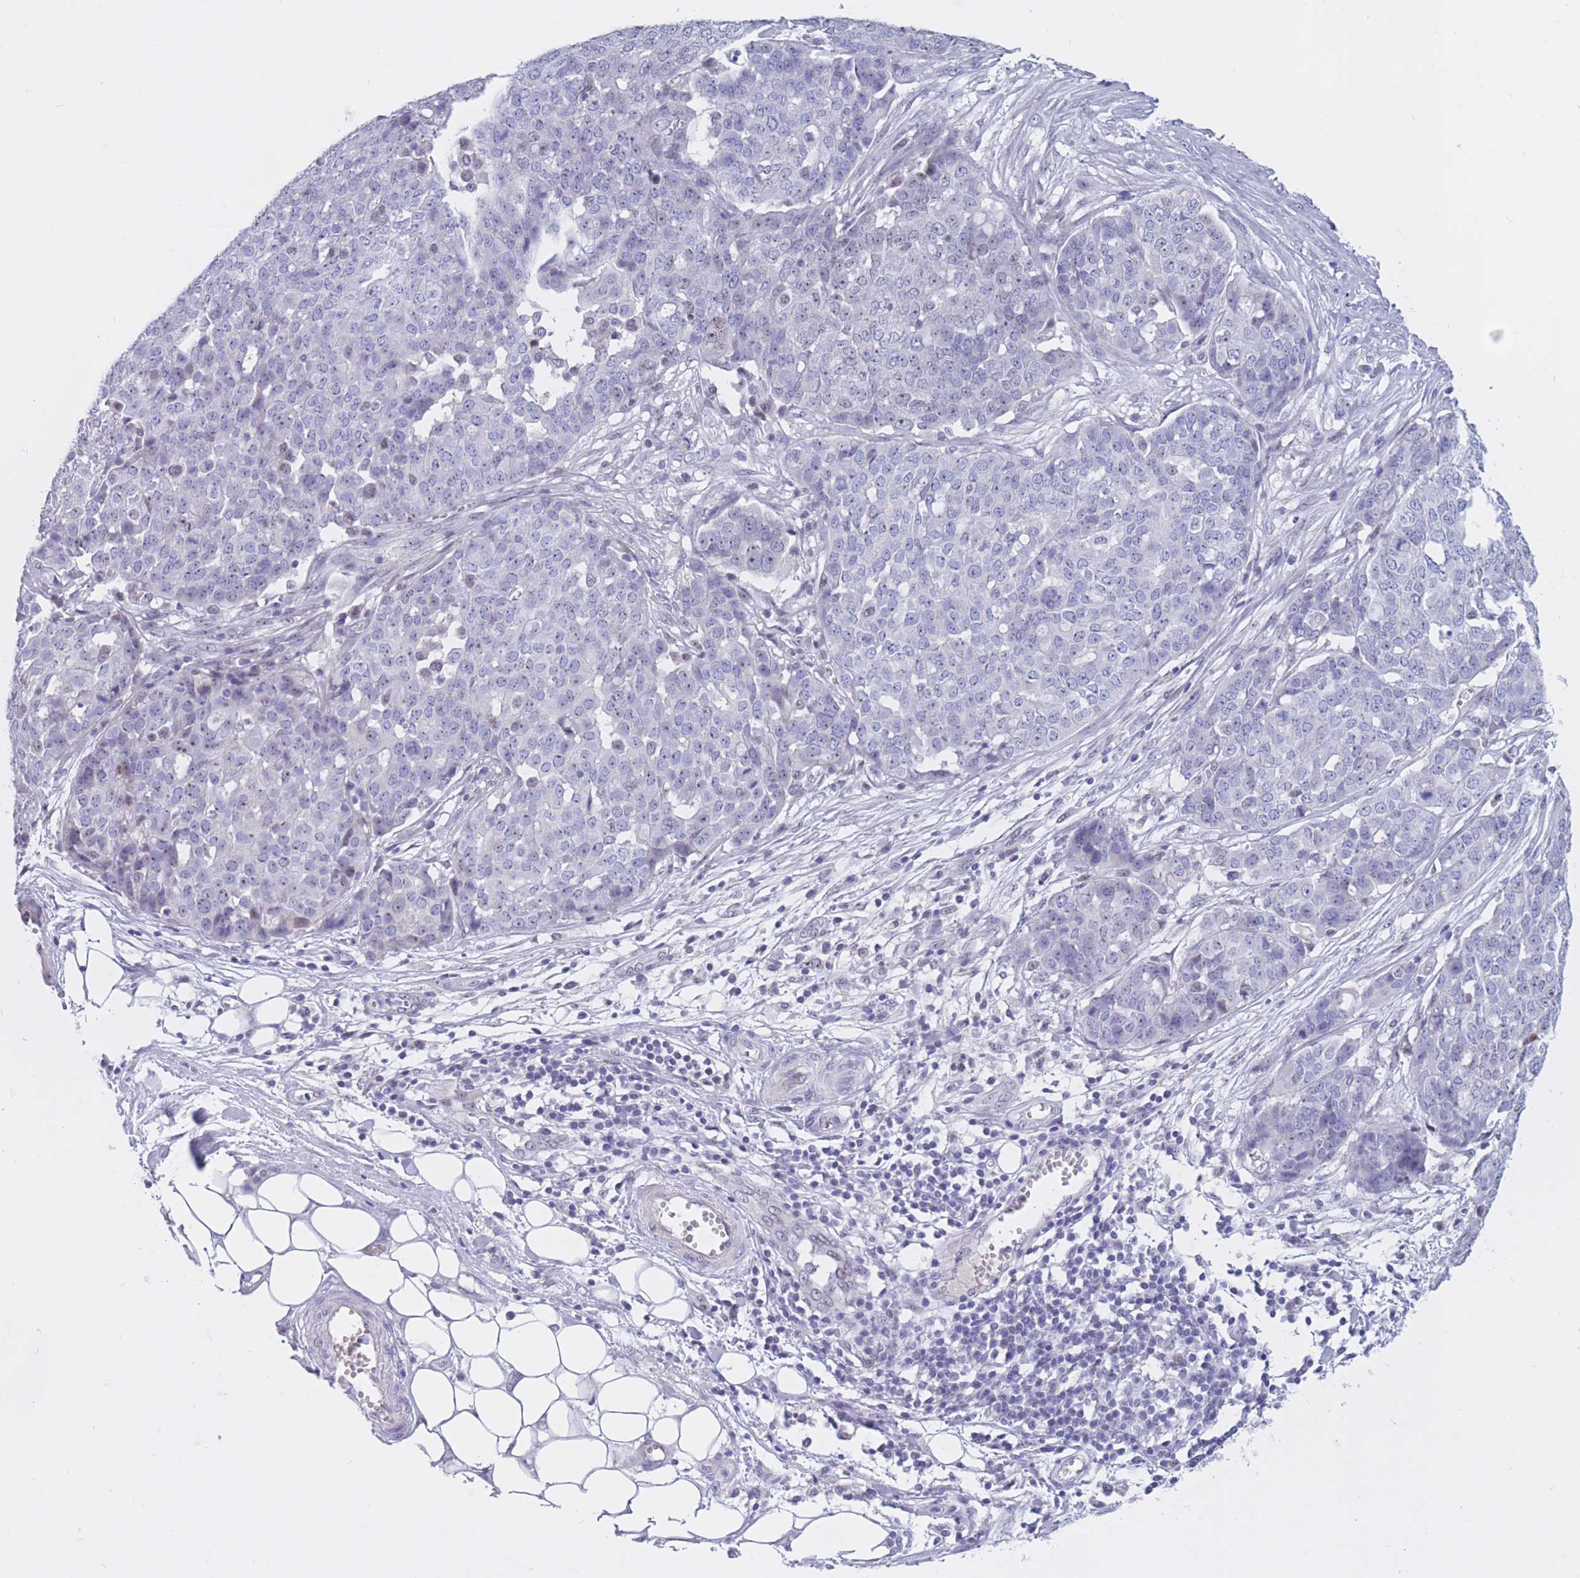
{"staining": {"intensity": "negative", "quantity": "none", "location": "none"}, "tissue": "ovarian cancer", "cell_type": "Tumor cells", "image_type": "cancer", "snomed": [{"axis": "morphology", "description": "Cystadenocarcinoma, serous, NOS"}, {"axis": "topography", "description": "Soft tissue"}, {"axis": "topography", "description": "Ovary"}], "caption": "Immunohistochemical staining of ovarian cancer displays no significant positivity in tumor cells.", "gene": "BOP1", "patient": {"sex": "female", "age": 57}}